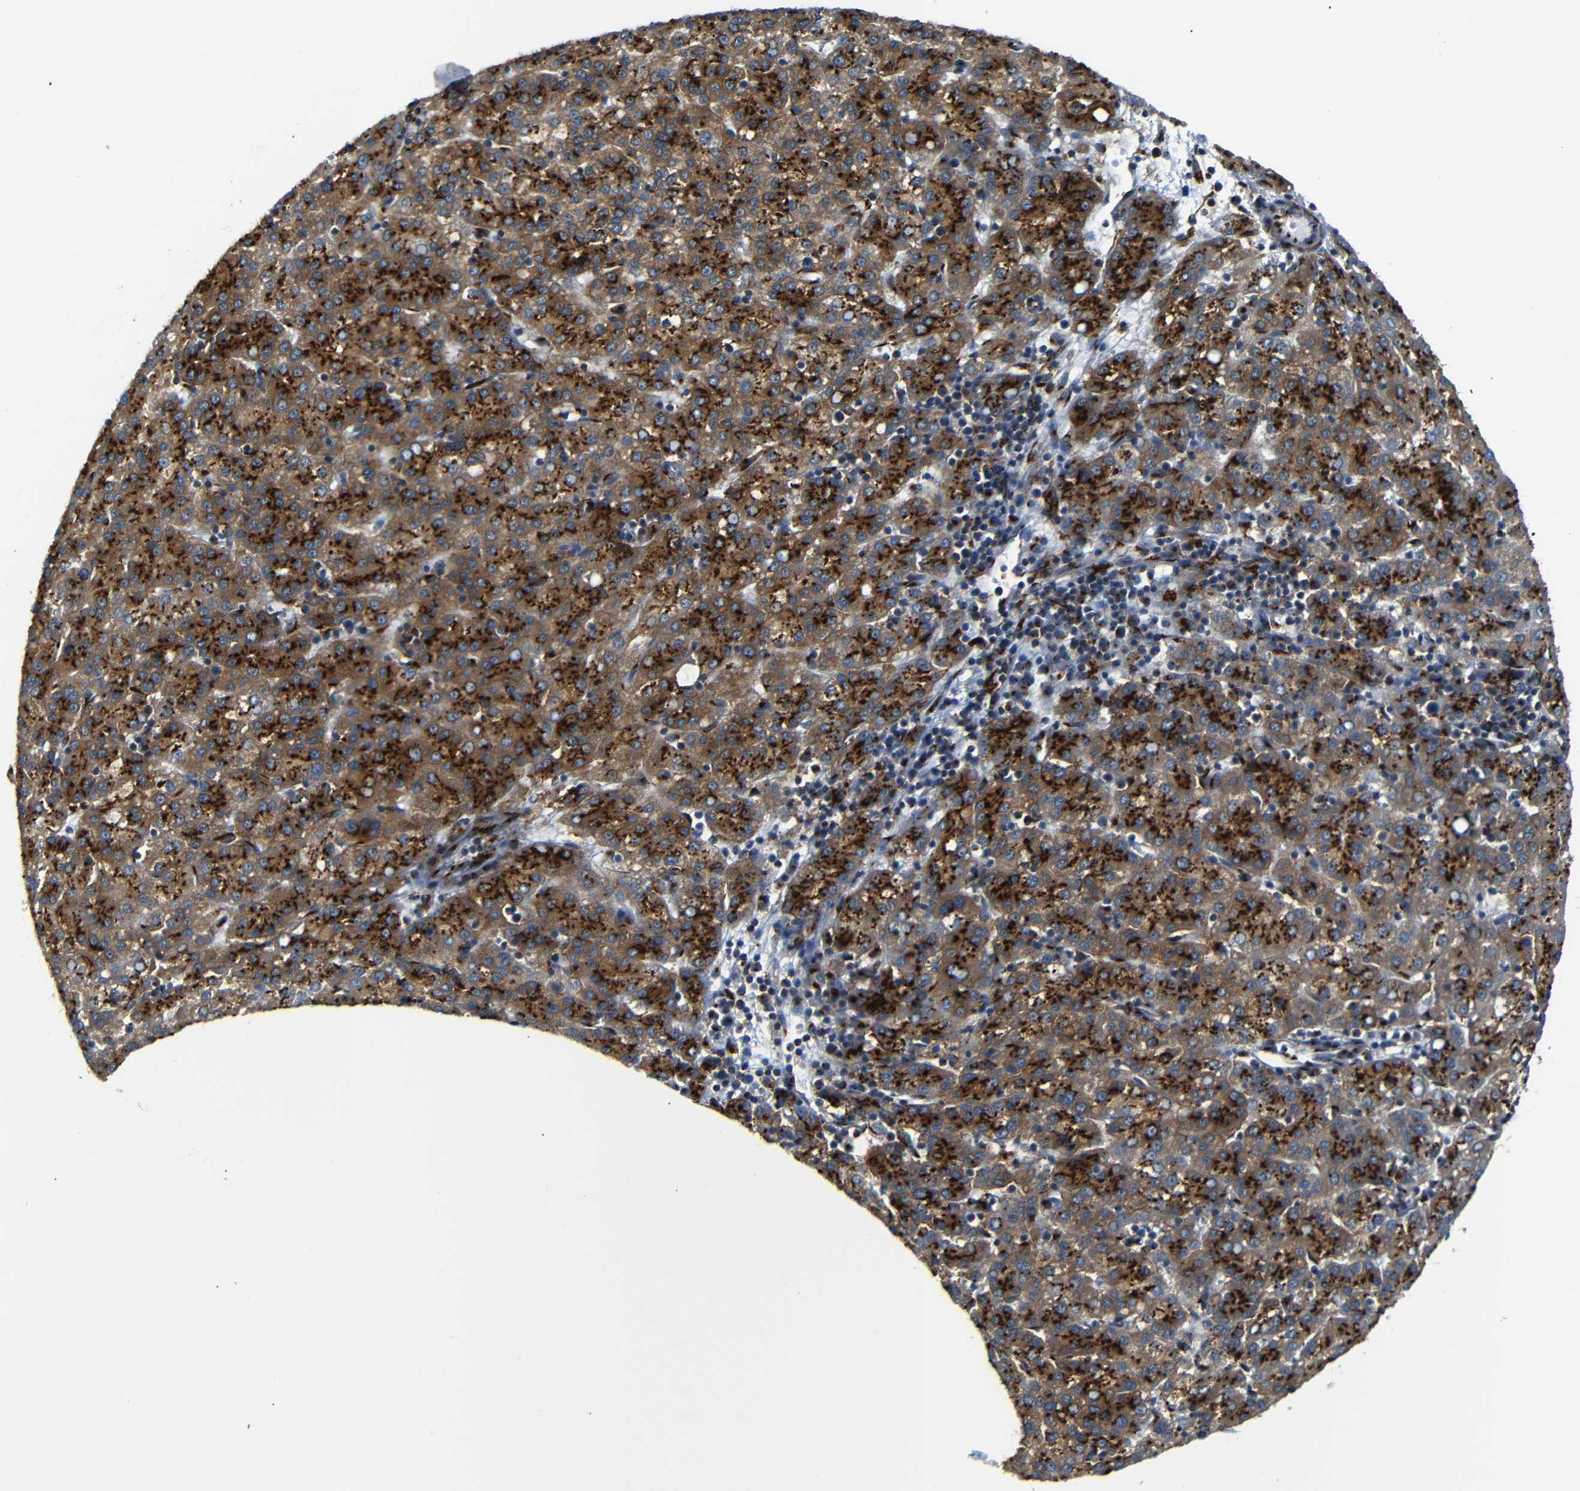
{"staining": {"intensity": "strong", "quantity": ">75%", "location": "cytoplasmic/membranous"}, "tissue": "liver cancer", "cell_type": "Tumor cells", "image_type": "cancer", "snomed": [{"axis": "morphology", "description": "Carcinoma, Hepatocellular, NOS"}, {"axis": "topography", "description": "Liver"}], "caption": "About >75% of tumor cells in human hepatocellular carcinoma (liver) display strong cytoplasmic/membranous protein staining as visualized by brown immunohistochemical staining.", "gene": "TGOLN2", "patient": {"sex": "female", "age": 58}}